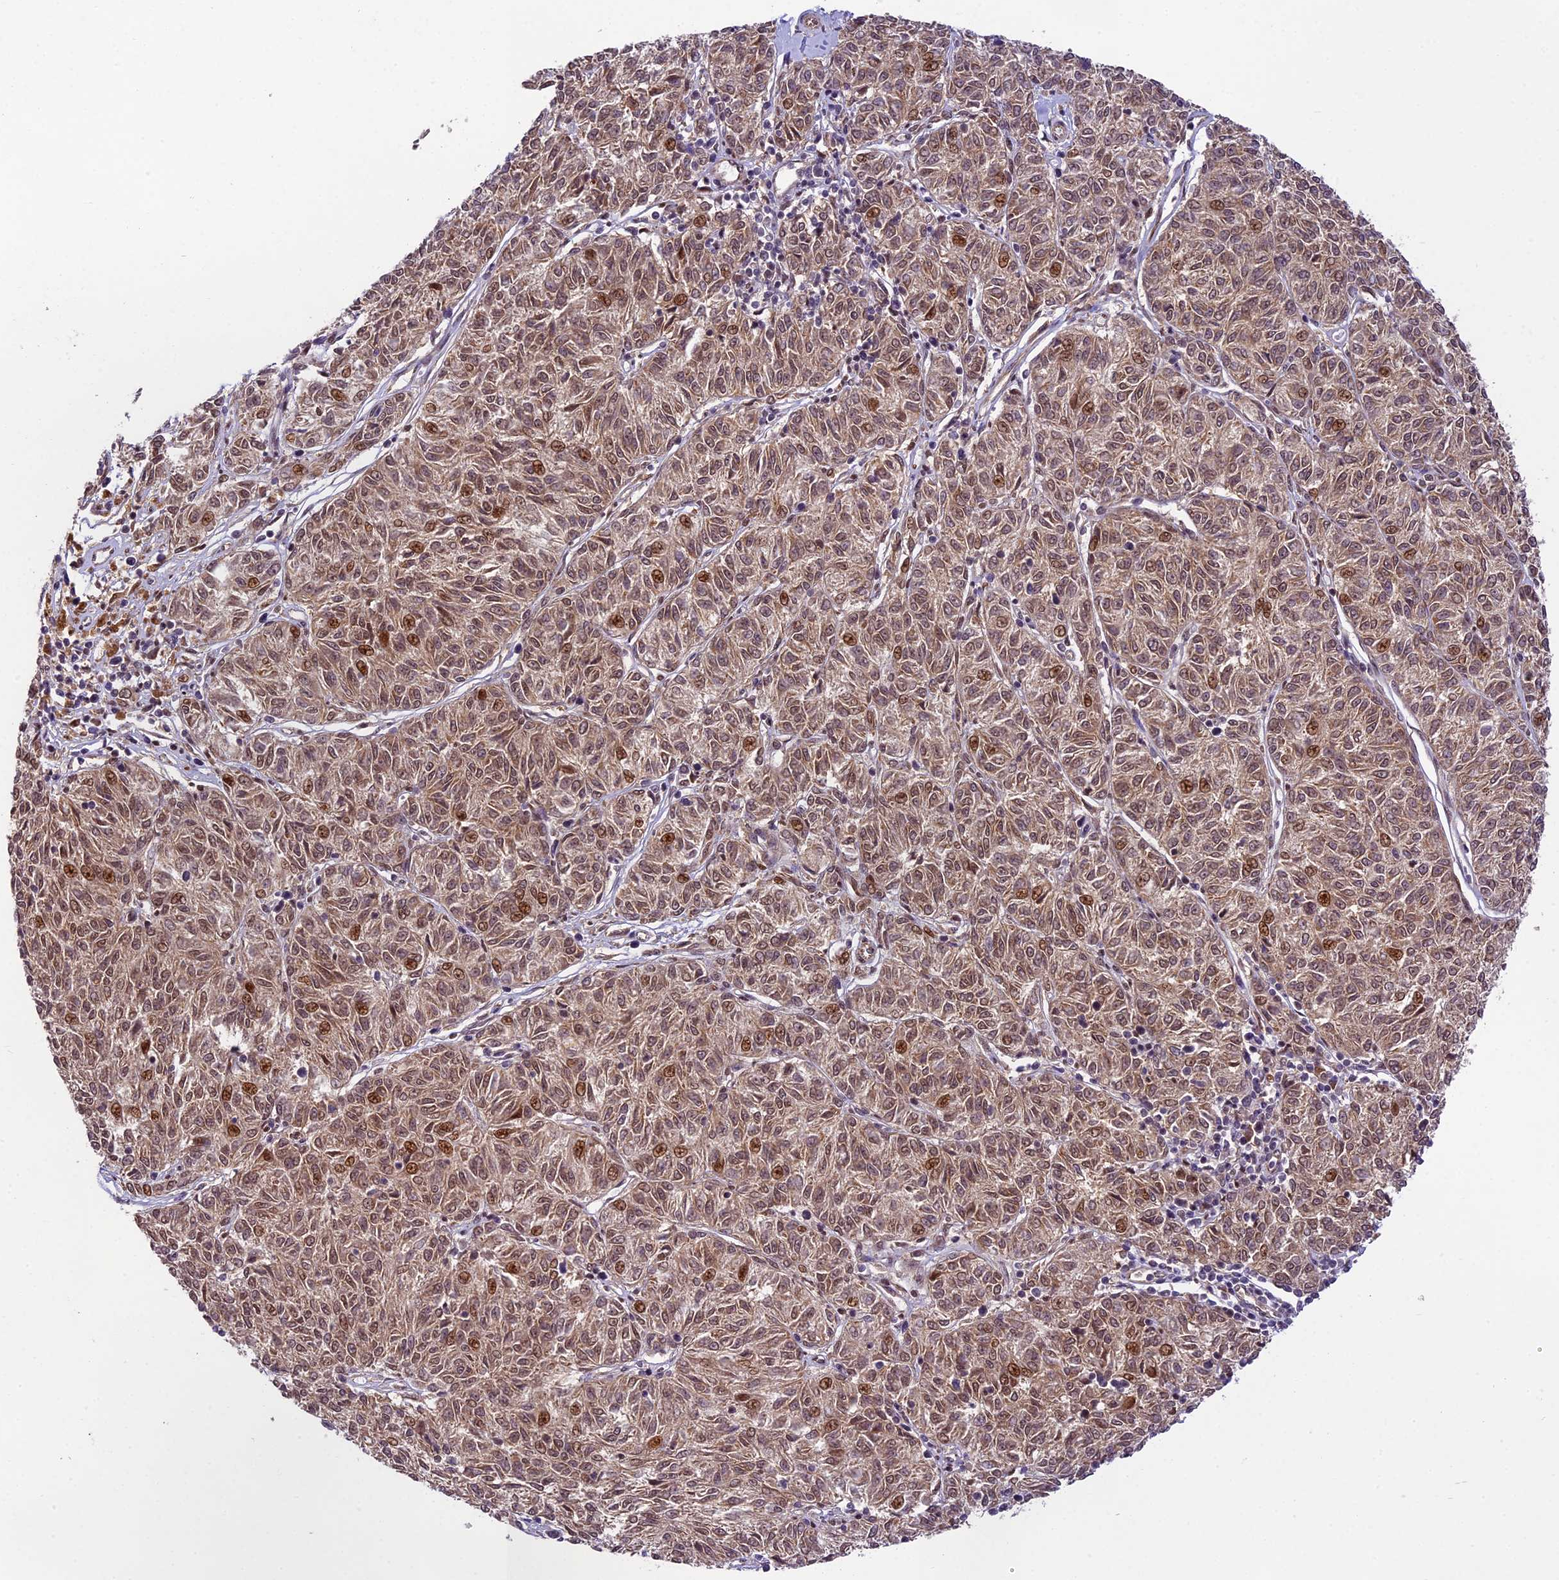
{"staining": {"intensity": "moderate", "quantity": ">75%", "location": "nuclear"}, "tissue": "melanoma", "cell_type": "Tumor cells", "image_type": "cancer", "snomed": [{"axis": "morphology", "description": "Malignant melanoma, NOS"}, {"axis": "topography", "description": "Skin"}], "caption": "Human malignant melanoma stained with a protein marker shows moderate staining in tumor cells.", "gene": "NEK8", "patient": {"sex": "female", "age": 72}}